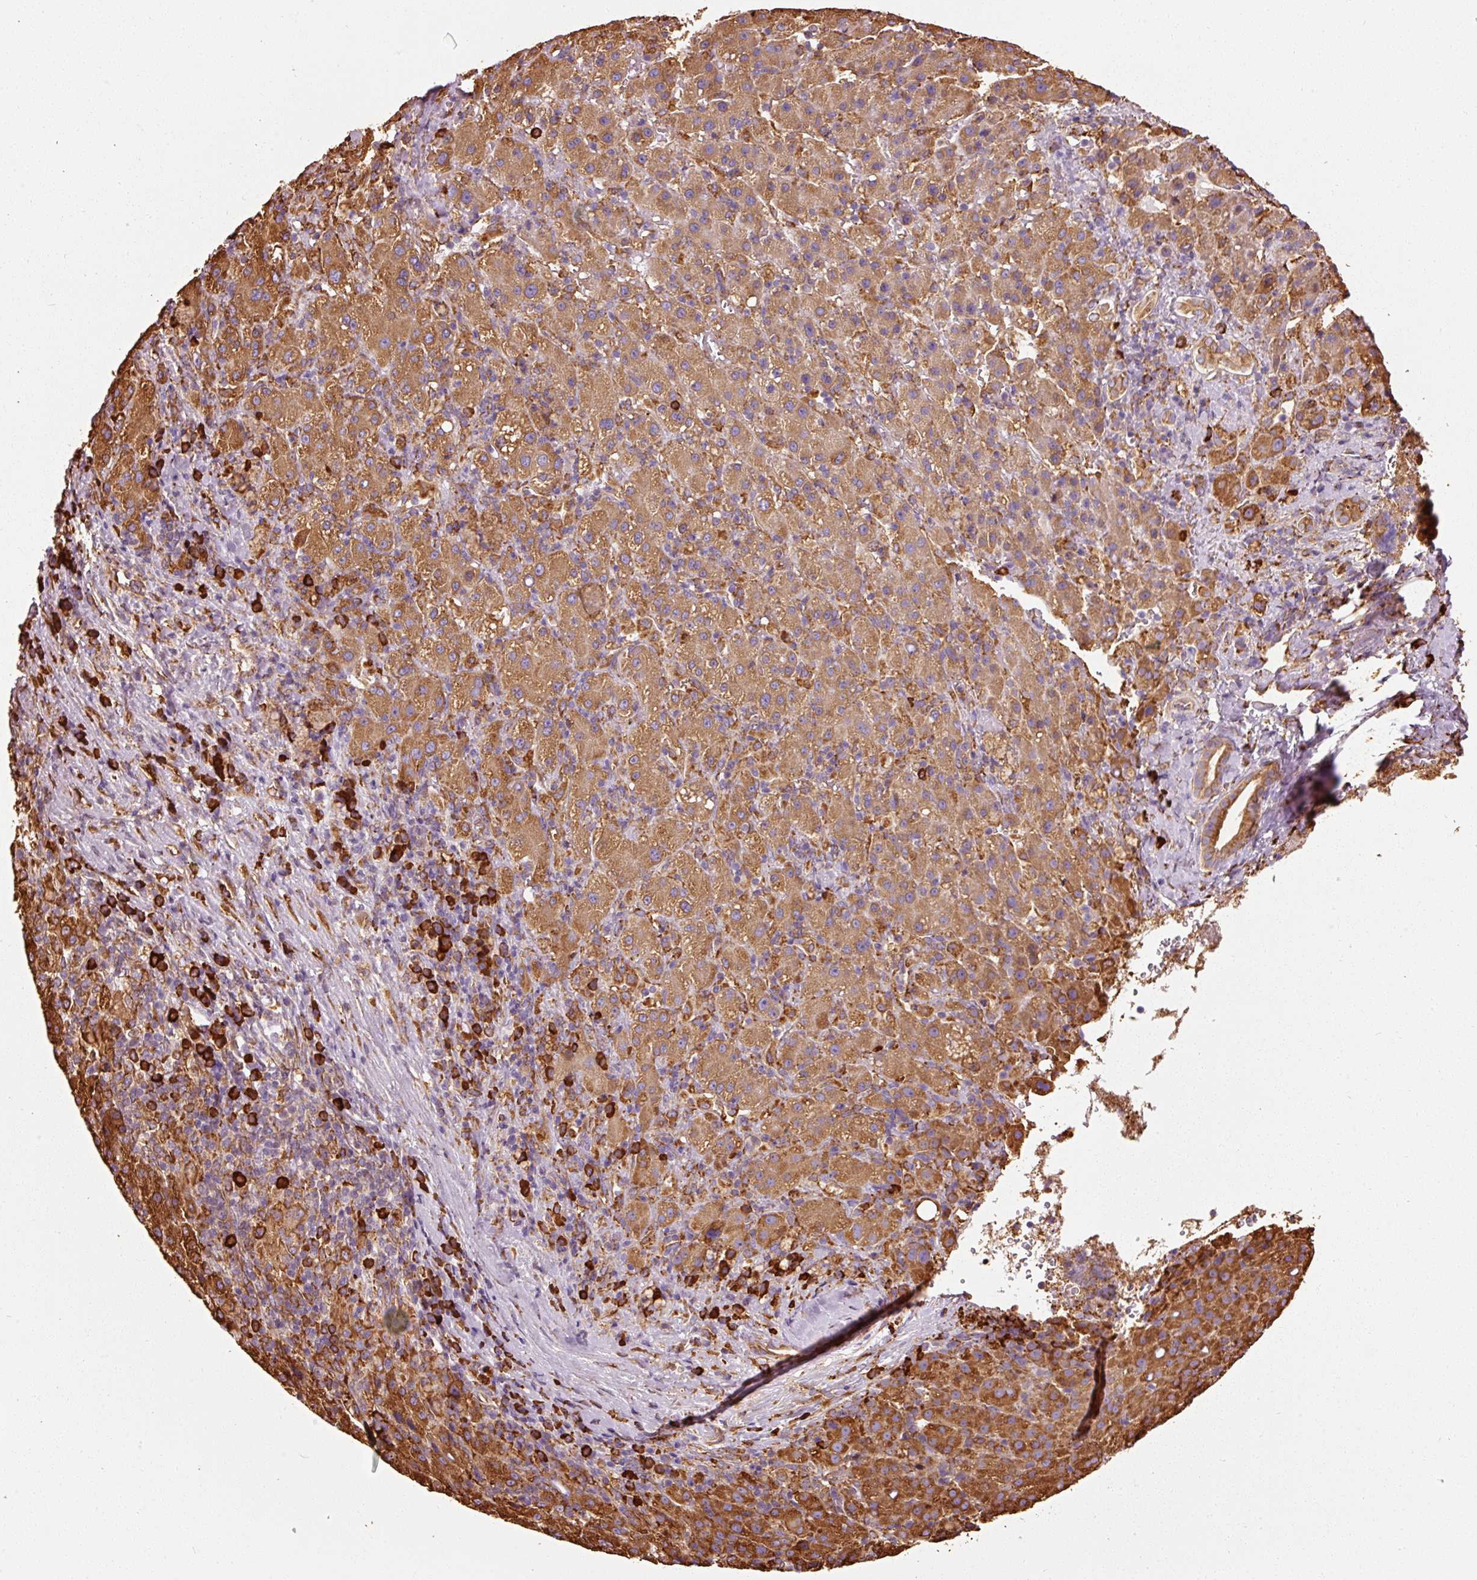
{"staining": {"intensity": "moderate", "quantity": ">75%", "location": "cytoplasmic/membranous"}, "tissue": "liver cancer", "cell_type": "Tumor cells", "image_type": "cancer", "snomed": [{"axis": "morphology", "description": "Carcinoma, Hepatocellular, NOS"}, {"axis": "topography", "description": "Liver"}], "caption": "Immunohistochemistry (DAB) staining of human liver cancer (hepatocellular carcinoma) displays moderate cytoplasmic/membranous protein positivity in approximately >75% of tumor cells. The protein is stained brown, and the nuclei are stained in blue (DAB IHC with brightfield microscopy, high magnification).", "gene": "KLC1", "patient": {"sex": "female", "age": 58}}